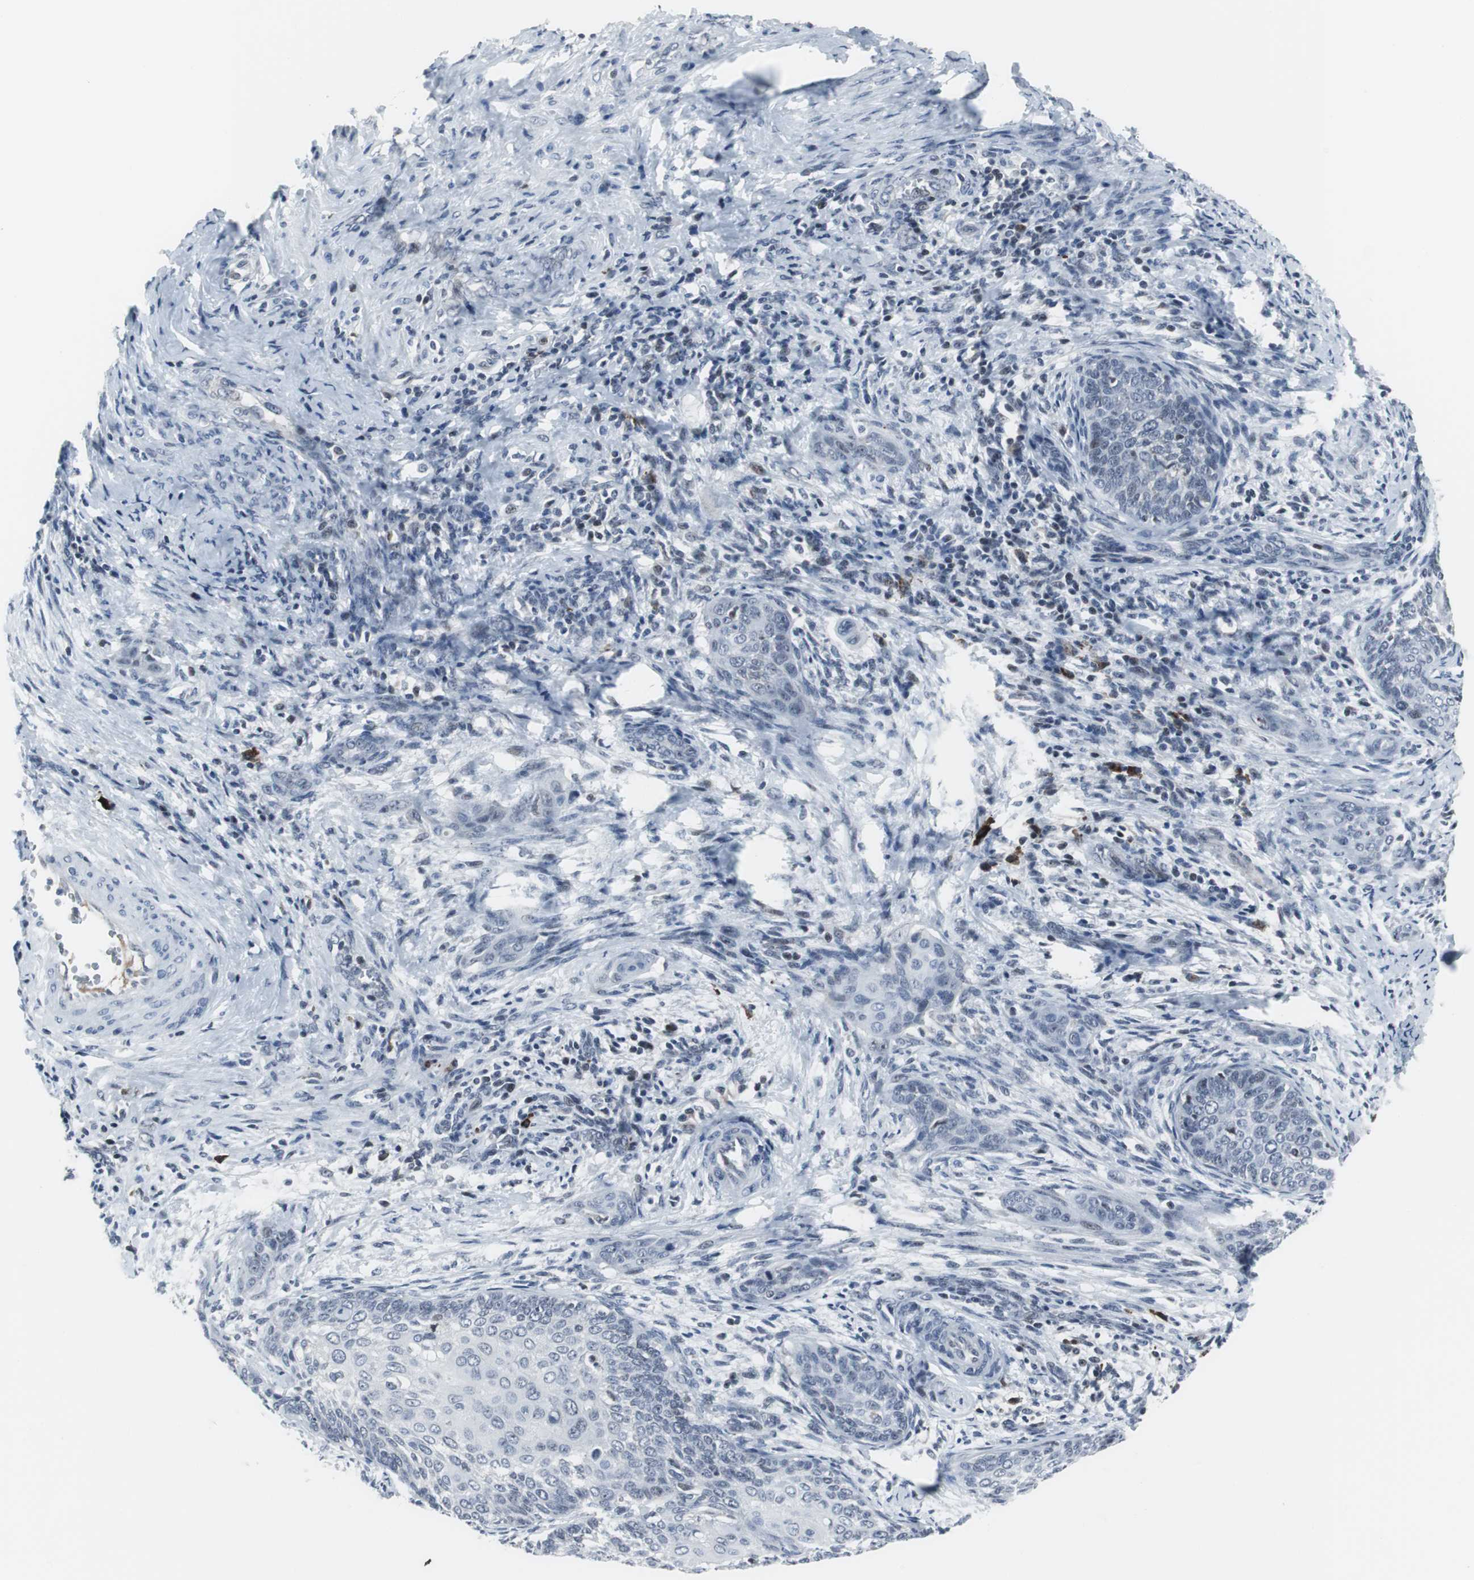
{"staining": {"intensity": "negative", "quantity": "none", "location": "none"}, "tissue": "cervical cancer", "cell_type": "Tumor cells", "image_type": "cancer", "snomed": [{"axis": "morphology", "description": "Squamous cell carcinoma, NOS"}, {"axis": "topography", "description": "Cervix"}], "caption": "A histopathology image of cervical cancer stained for a protein reveals no brown staining in tumor cells.", "gene": "DOK1", "patient": {"sex": "female", "age": 33}}